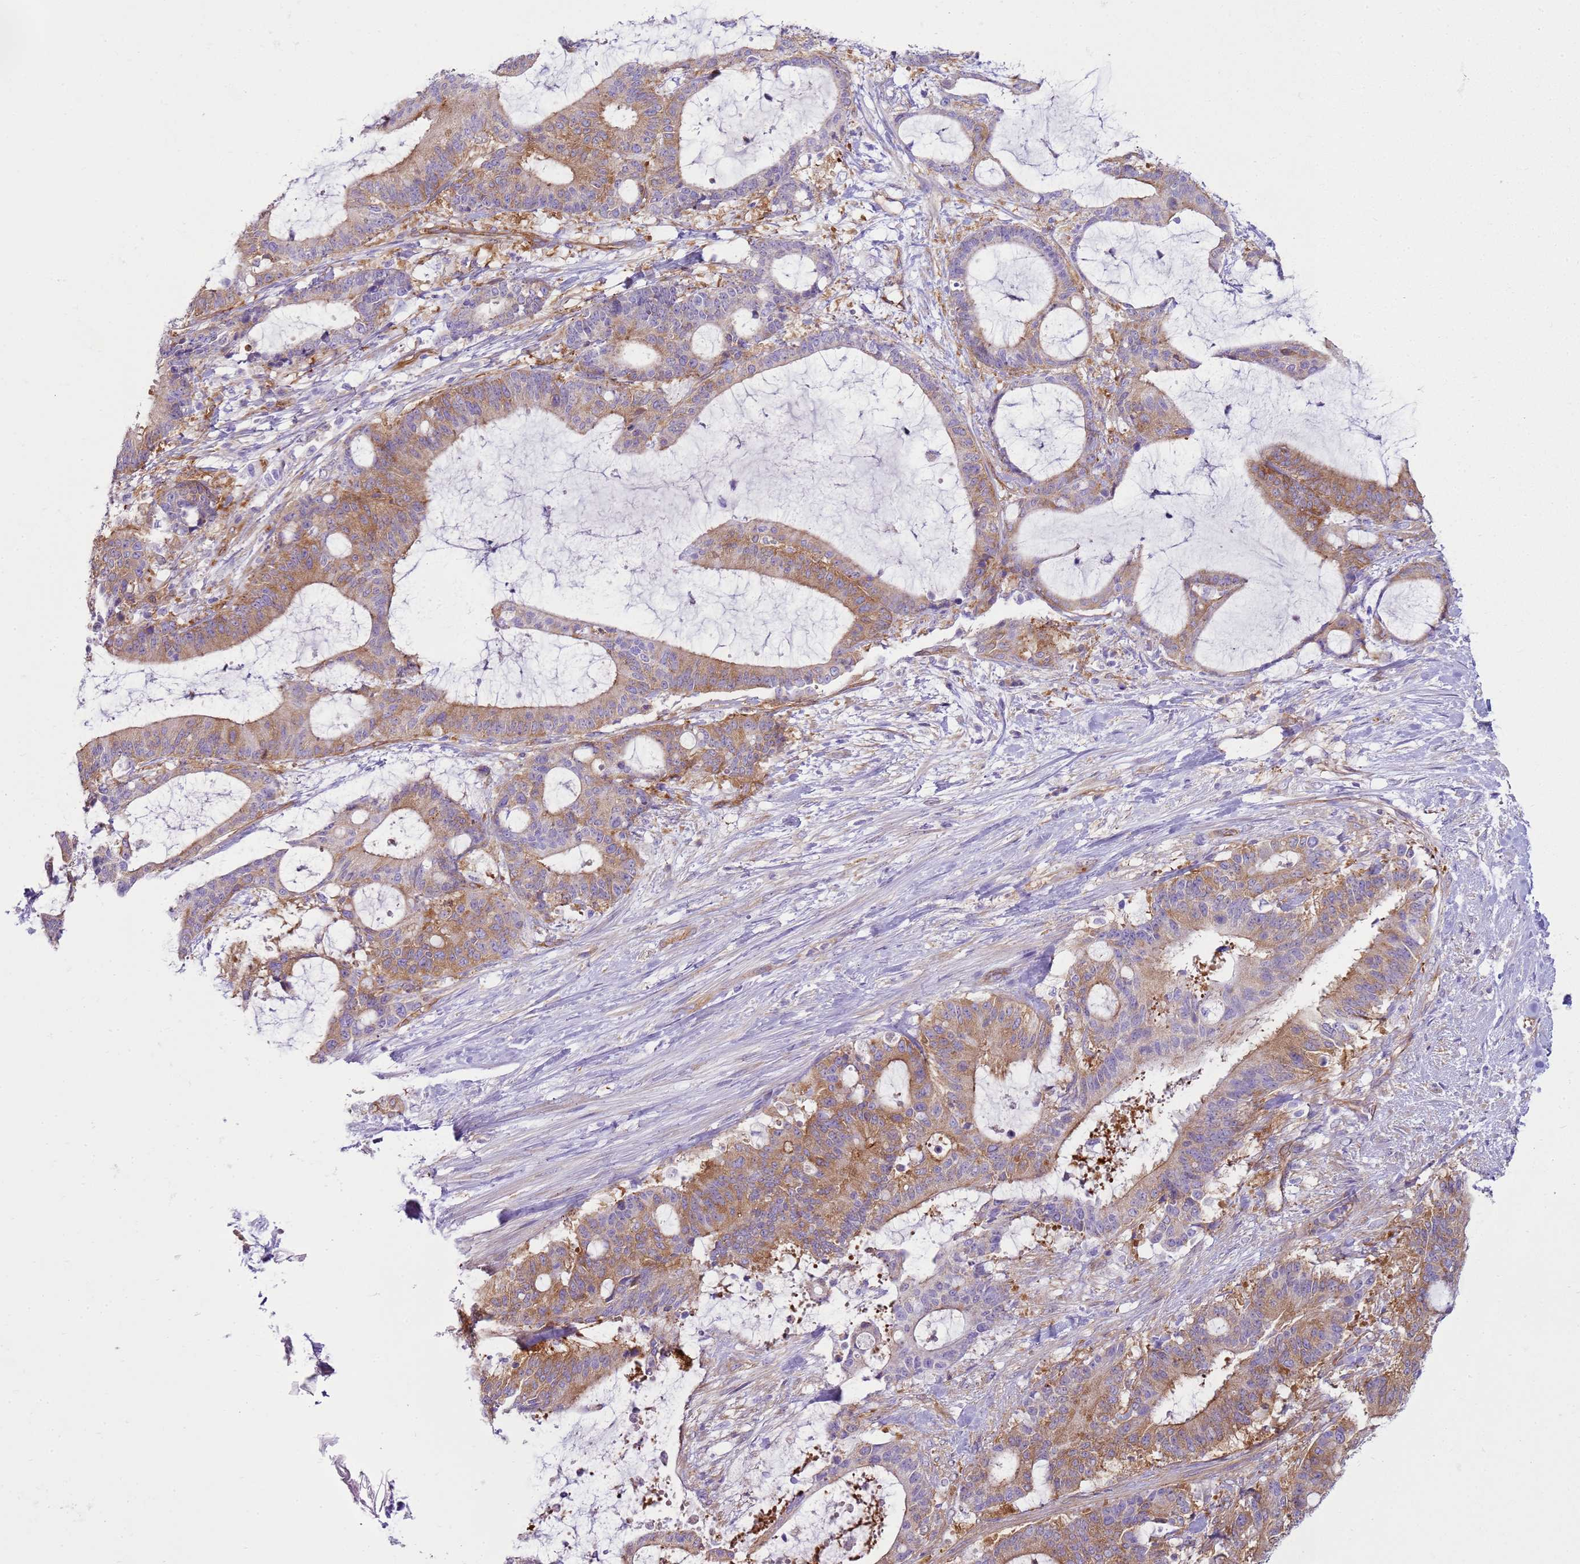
{"staining": {"intensity": "moderate", "quantity": "25%-75%", "location": "cytoplasmic/membranous"}, "tissue": "liver cancer", "cell_type": "Tumor cells", "image_type": "cancer", "snomed": [{"axis": "morphology", "description": "Normal tissue, NOS"}, {"axis": "morphology", "description": "Cholangiocarcinoma"}, {"axis": "topography", "description": "Liver"}, {"axis": "topography", "description": "Peripheral nerve tissue"}], "caption": "Liver cancer (cholangiocarcinoma) was stained to show a protein in brown. There is medium levels of moderate cytoplasmic/membranous expression in approximately 25%-75% of tumor cells.", "gene": "SNX21", "patient": {"sex": "female", "age": 73}}